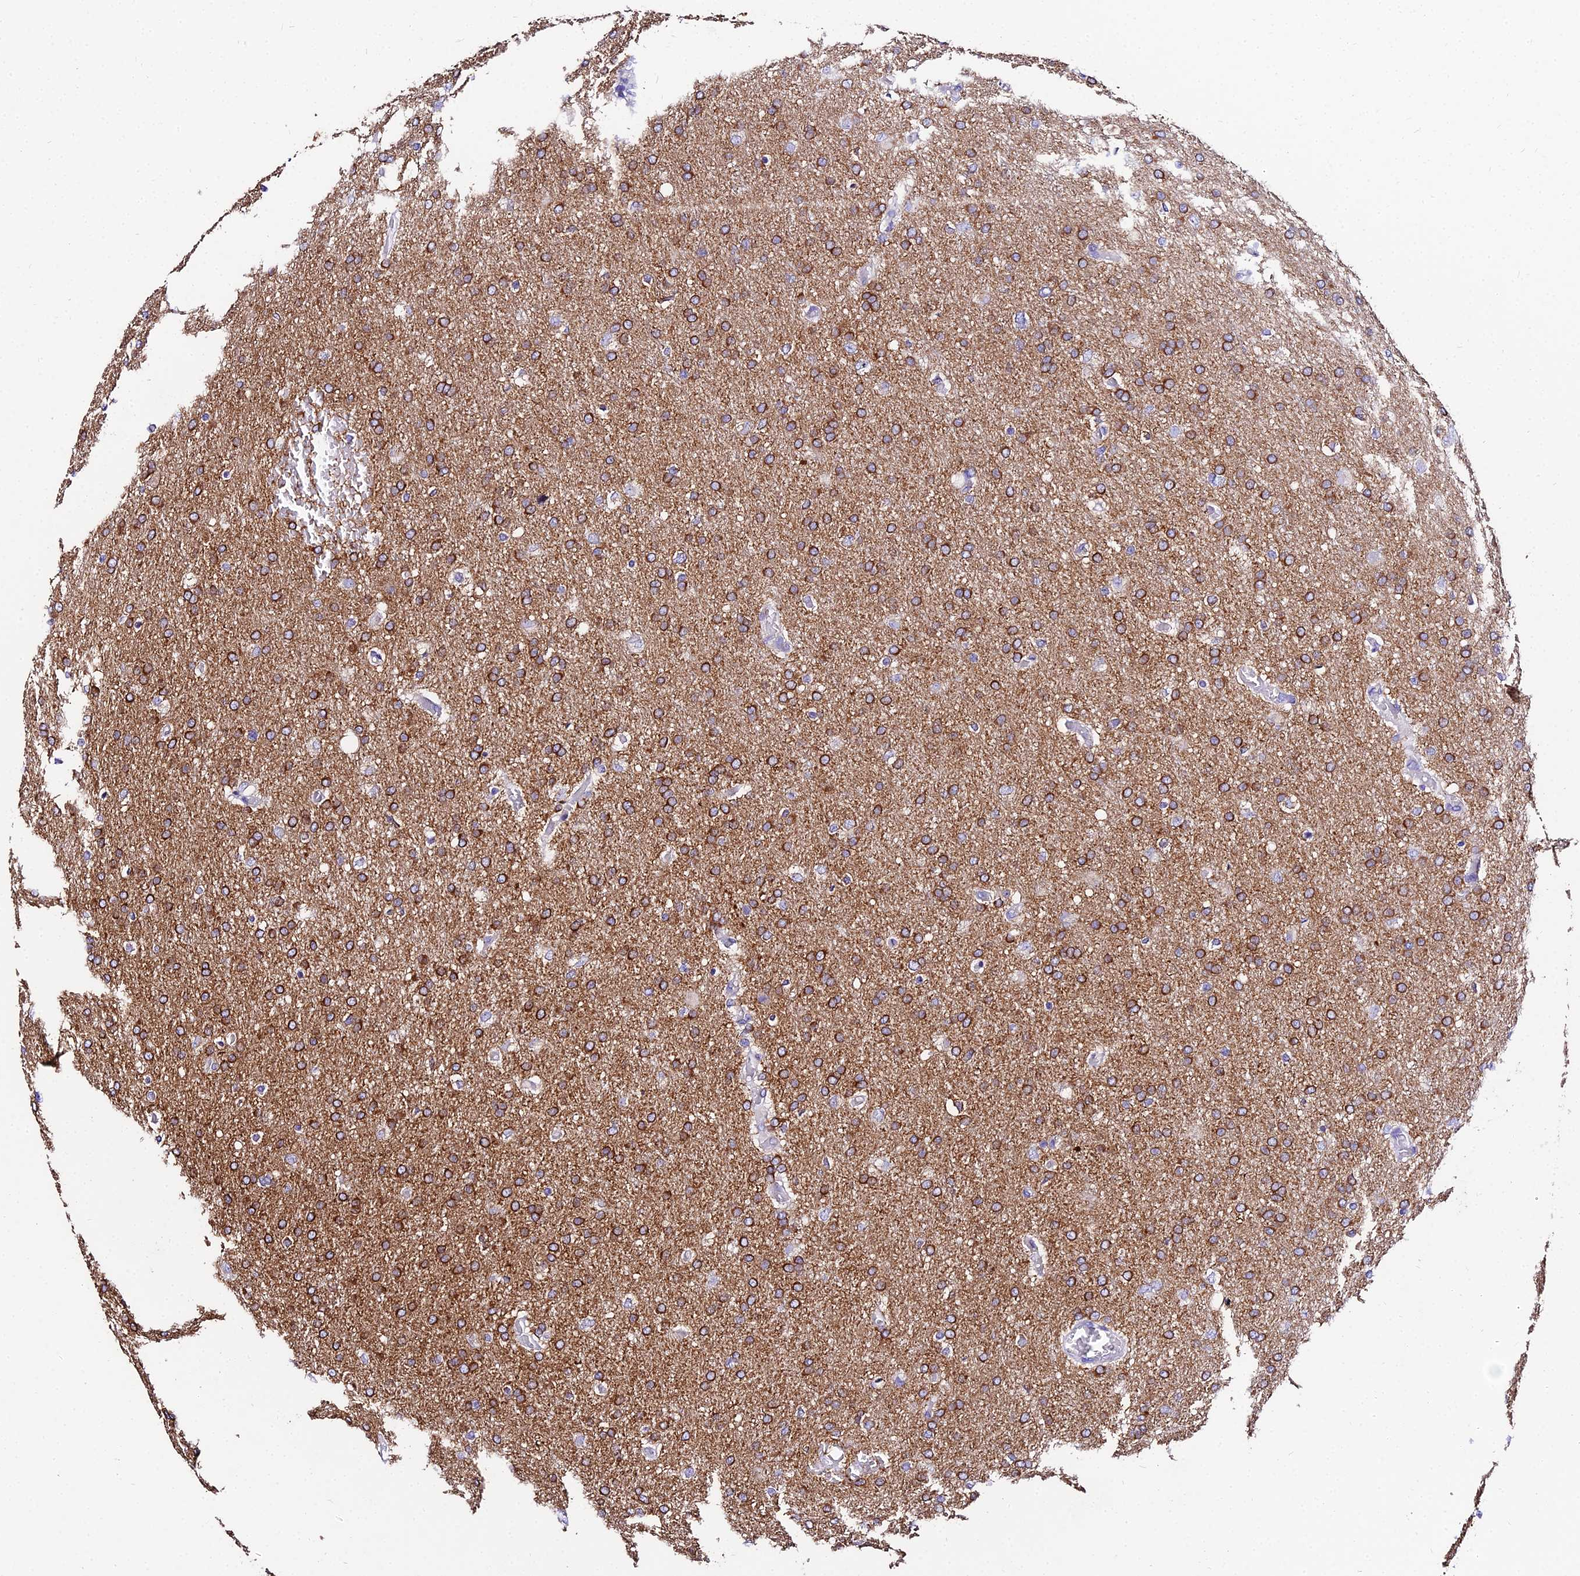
{"staining": {"intensity": "strong", "quantity": "25%-75%", "location": "cytoplasmic/membranous"}, "tissue": "glioma", "cell_type": "Tumor cells", "image_type": "cancer", "snomed": [{"axis": "morphology", "description": "Glioma, malignant, High grade"}, {"axis": "topography", "description": "Cerebral cortex"}], "caption": "Strong cytoplasmic/membranous protein expression is seen in about 25%-75% of tumor cells in glioma.", "gene": "TUBA3D", "patient": {"sex": "female", "age": 36}}